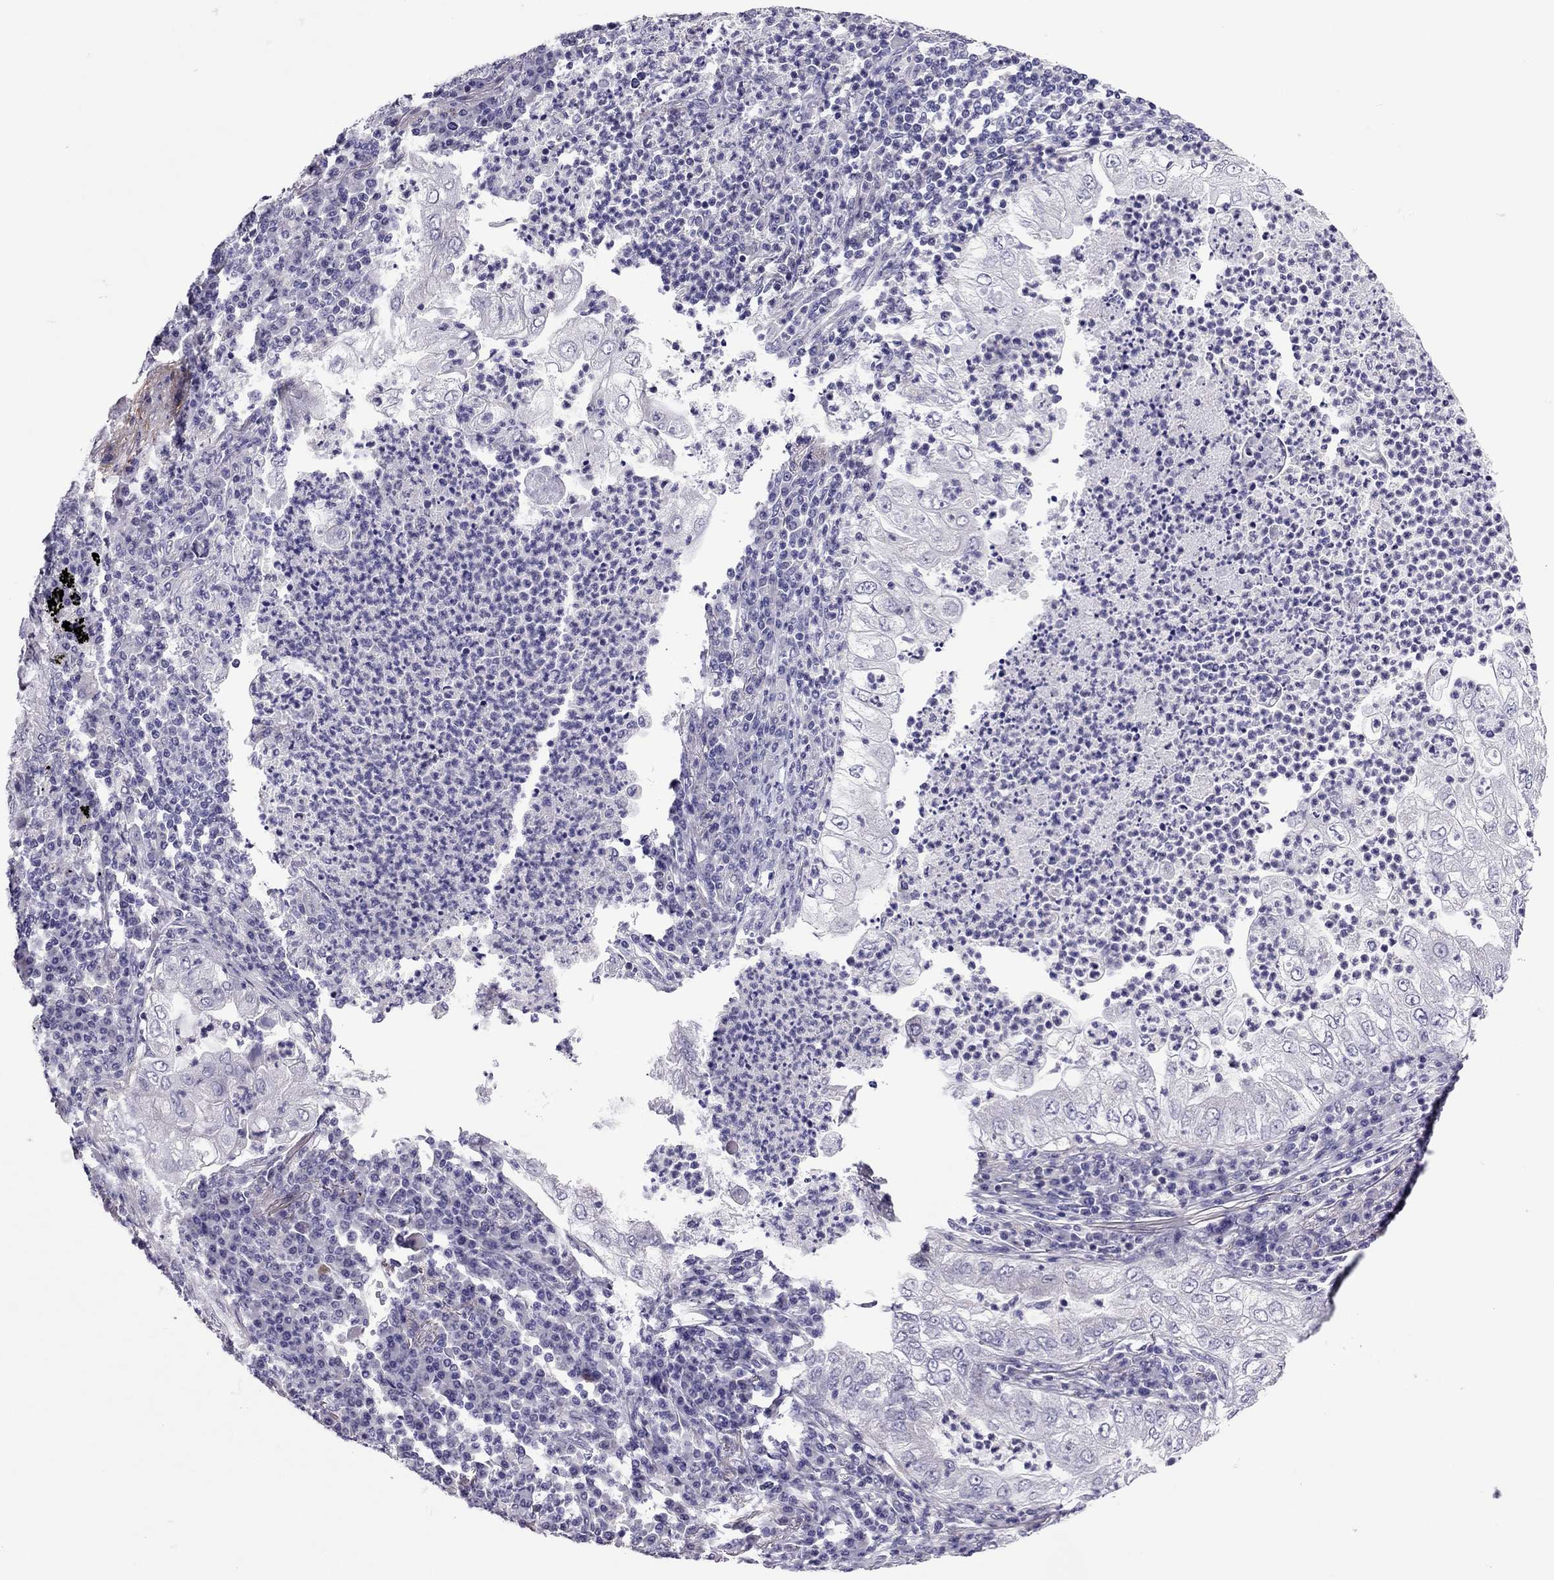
{"staining": {"intensity": "negative", "quantity": "none", "location": "none"}, "tissue": "lung cancer", "cell_type": "Tumor cells", "image_type": "cancer", "snomed": [{"axis": "morphology", "description": "Adenocarcinoma, NOS"}, {"axis": "topography", "description": "Lung"}], "caption": "Tumor cells show no significant protein expression in lung adenocarcinoma.", "gene": "SLC16A8", "patient": {"sex": "female", "age": 73}}